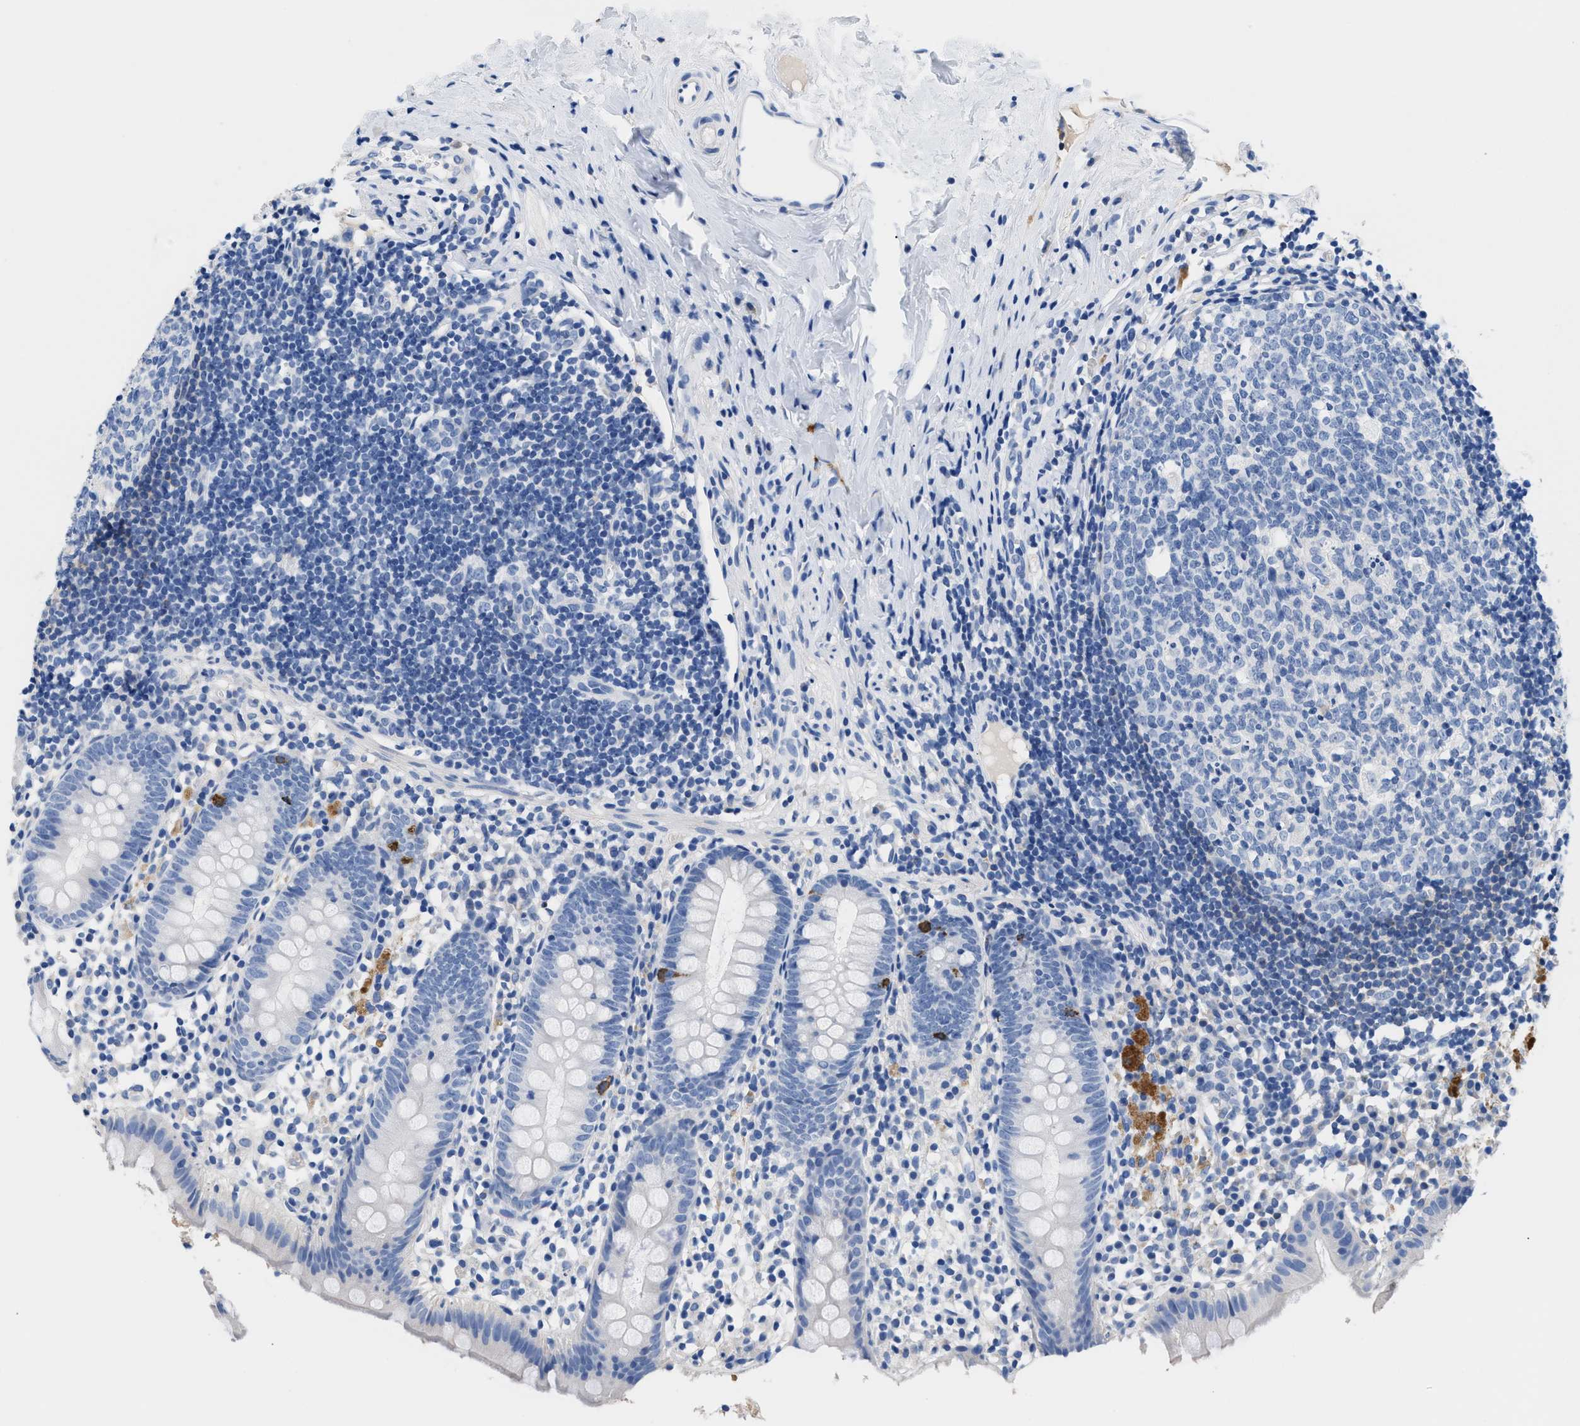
{"staining": {"intensity": "strong", "quantity": "<25%", "location": "cytoplasmic/membranous"}, "tissue": "appendix", "cell_type": "Glandular cells", "image_type": "normal", "snomed": [{"axis": "morphology", "description": "Normal tissue, NOS"}, {"axis": "topography", "description": "Appendix"}], "caption": "Immunohistochemistry of normal human appendix demonstrates medium levels of strong cytoplasmic/membranous staining in approximately <25% of glandular cells.", "gene": "SLFN13", "patient": {"sex": "female", "age": 20}}